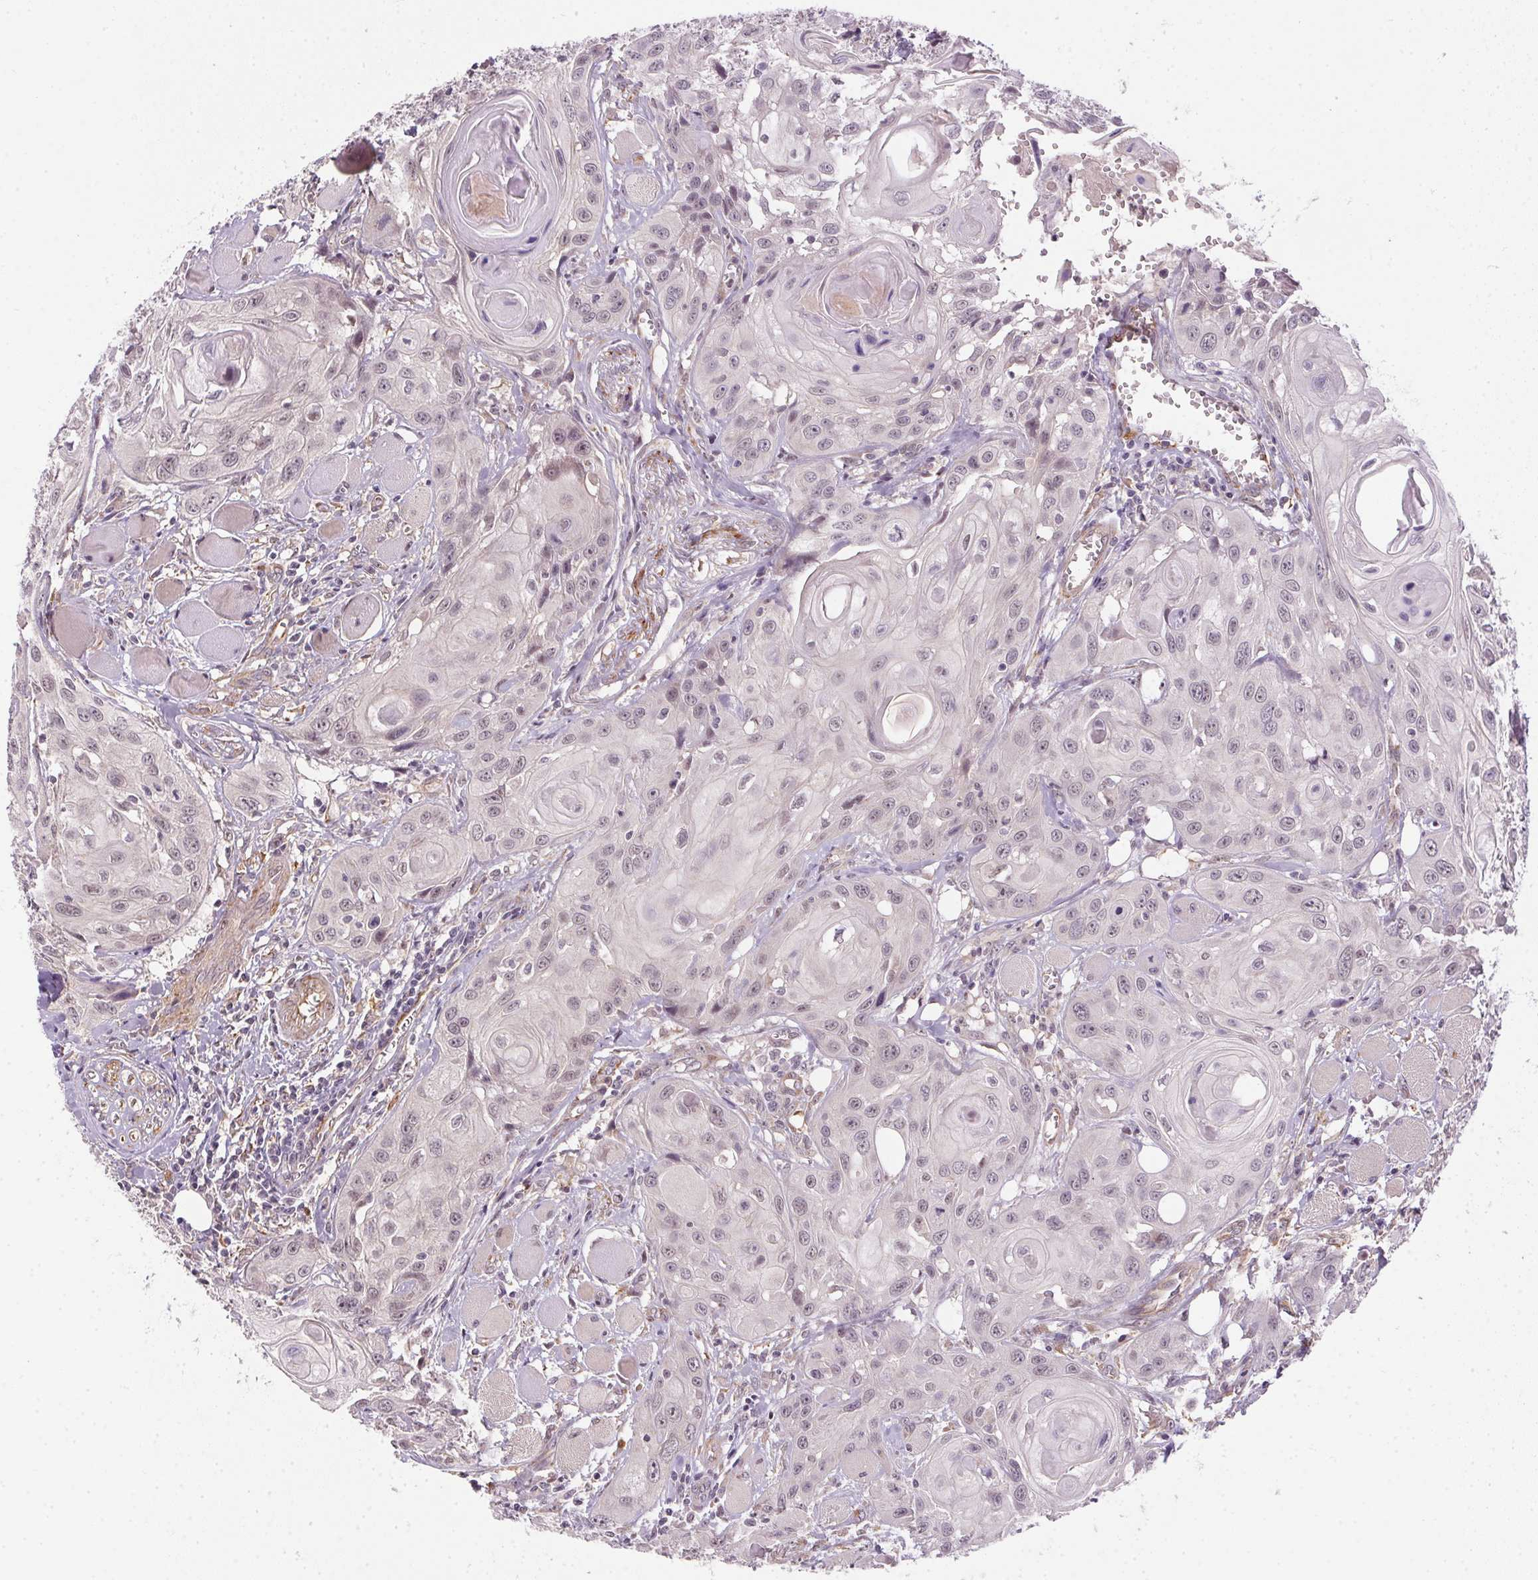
{"staining": {"intensity": "negative", "quantity": "none", "location": "none"}, "tissue": "head and neck cancer", "cell_type": "Tumor cells", "image_type": "cancer", "snomed": [{"axis": "morphology", "description": "Squamous cell carcinoma, NOS"}, {"axis": "topography", "description": "Oral tissue"}, {"axis": "topography", "description": "Head-Neck"}], "caption": "Image shows no protein expression in tumor cells of head and neck squamous cell carcinoma tissue.", "gene": "CFAP92", "patient": {"sex": "male", "age": 58}}